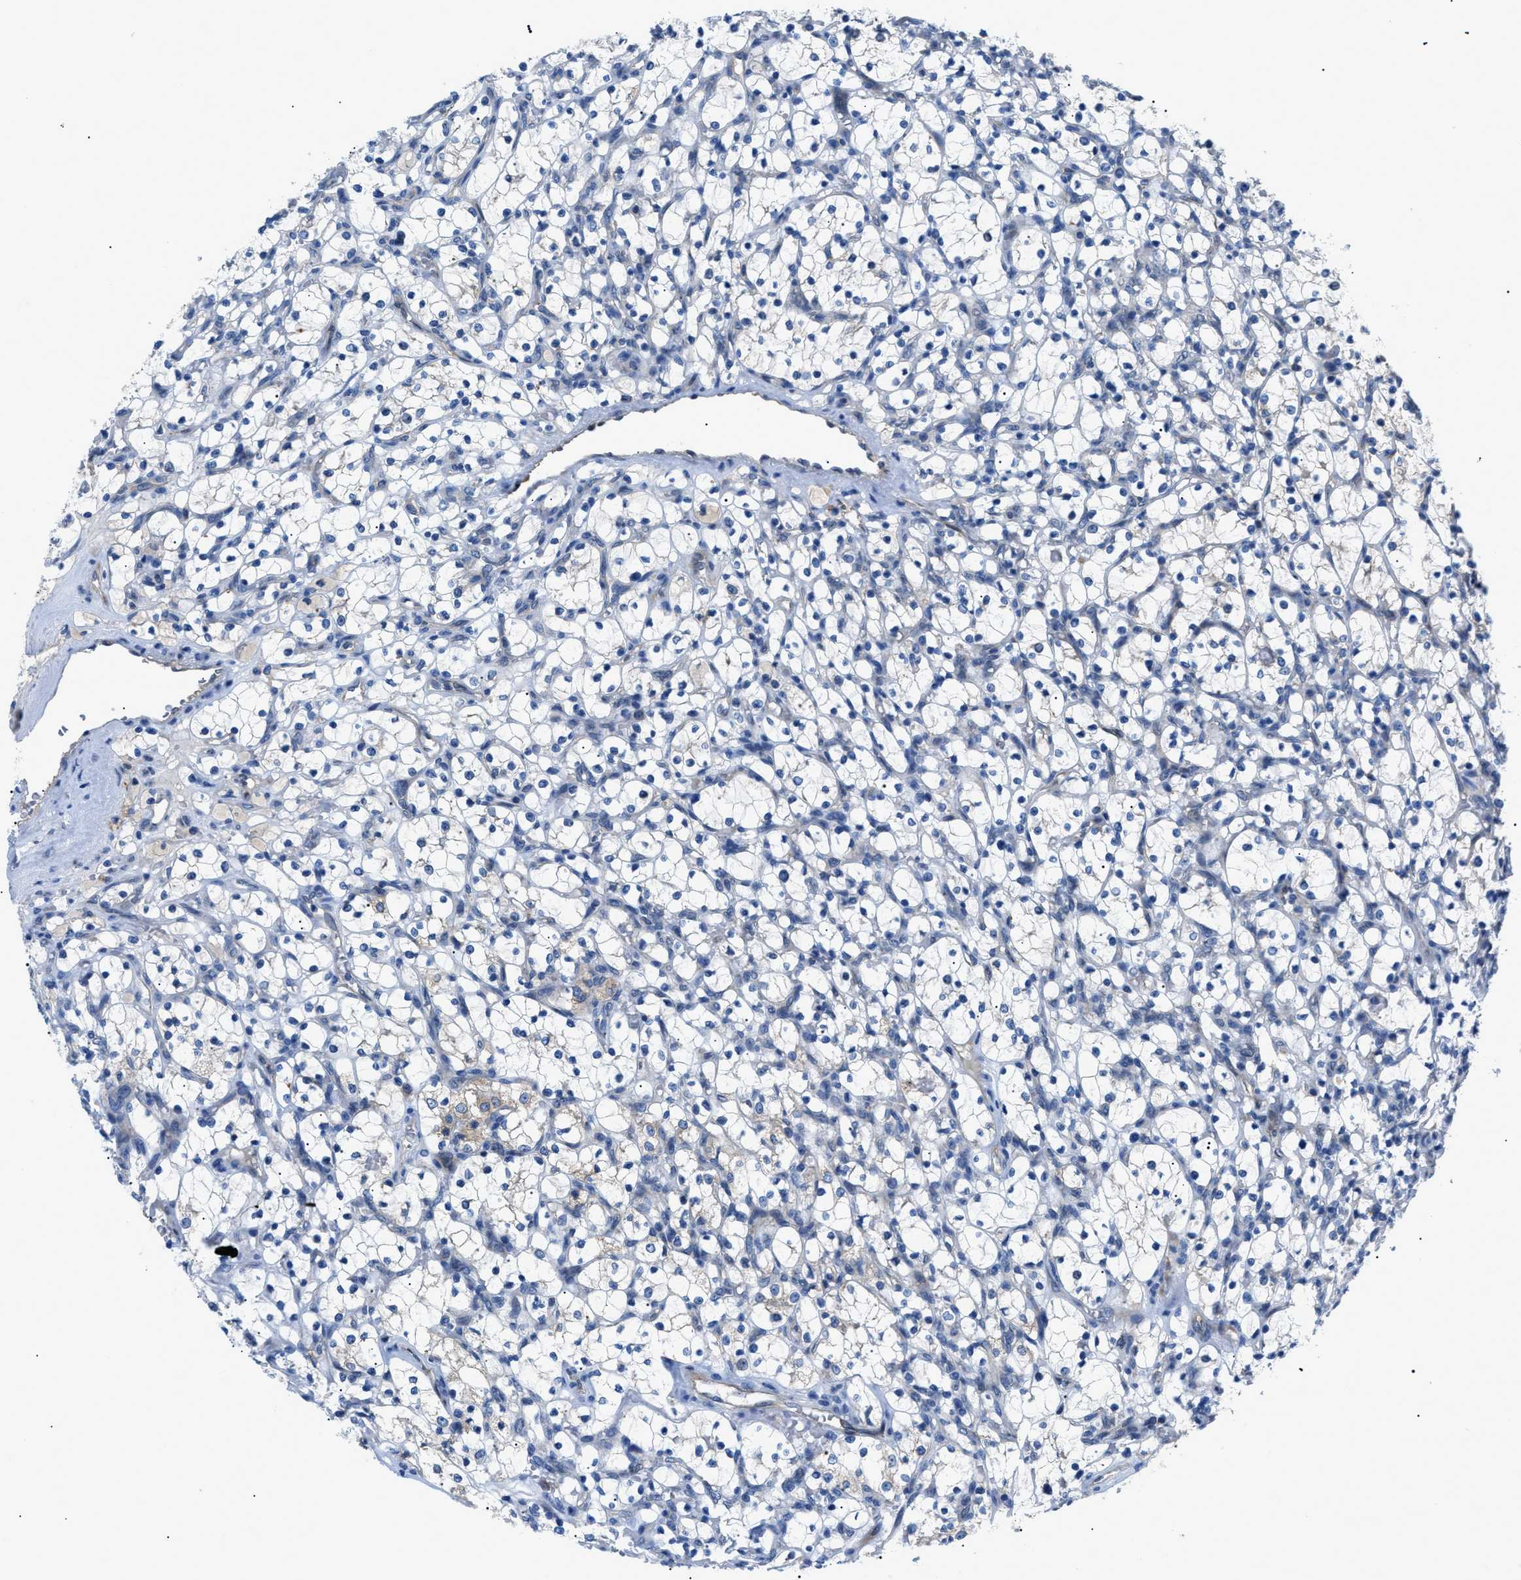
{"staining": {"intensity": "negative", "quantity": "none", "location": "none"}, "tissue": "renal cancer", "cell_type": "Tumor cells", "image_type": "cancer", "snomed": [{"axis": "morphology", "description": "Adenocarcinoma, NOS"}, {"axis": "topography", "description": "Kidney"}], "caption": "DAB immunohistochemical staining of human renal cancer exhibits no significant staining in tumor cells.", "gene": "ZDHHC24", "patient": {"sex": "female", "age": 69}}